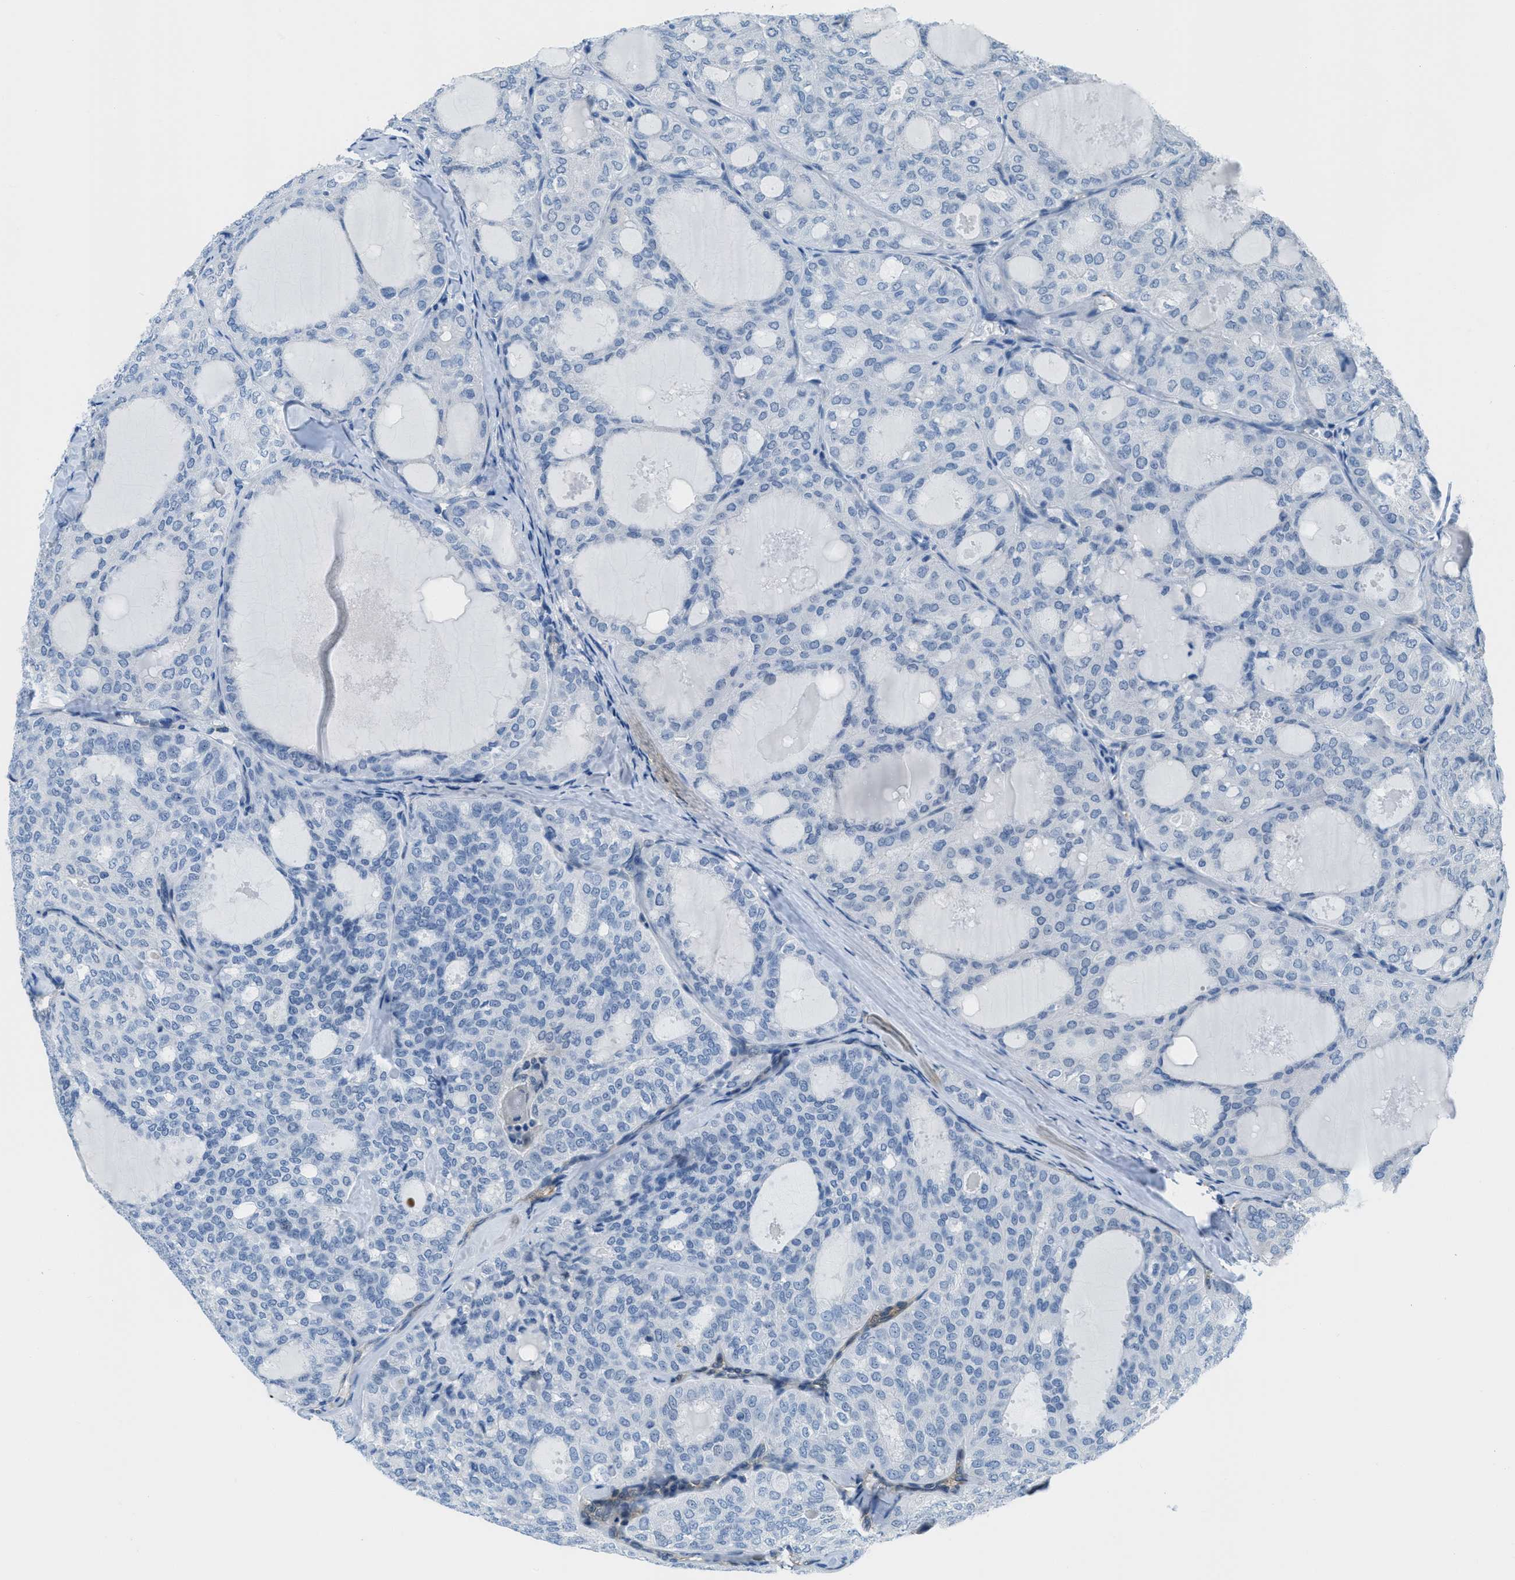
{"staining": {"intensity": "negative", "quantity": "none", "location": "none"}, "tissue": "thyroid cancer", "cell_type": "Tumor cells", "image_type": "cancer", "snomed": [{"axis": "morphology", "description": "Follicular adenoma carcinoma, NOS"}, {"axis": "topography", "description": "Thyroid gland"}], "caption": "Immunohistochemistry (IHC) image of follicular adenoma carcinoma (thyroid) stained for a protein (brown), which demonstrates no positivity in tumor cells.", "gene": "MAPRE2", "patient": {"sex": "male", "age": 75}}